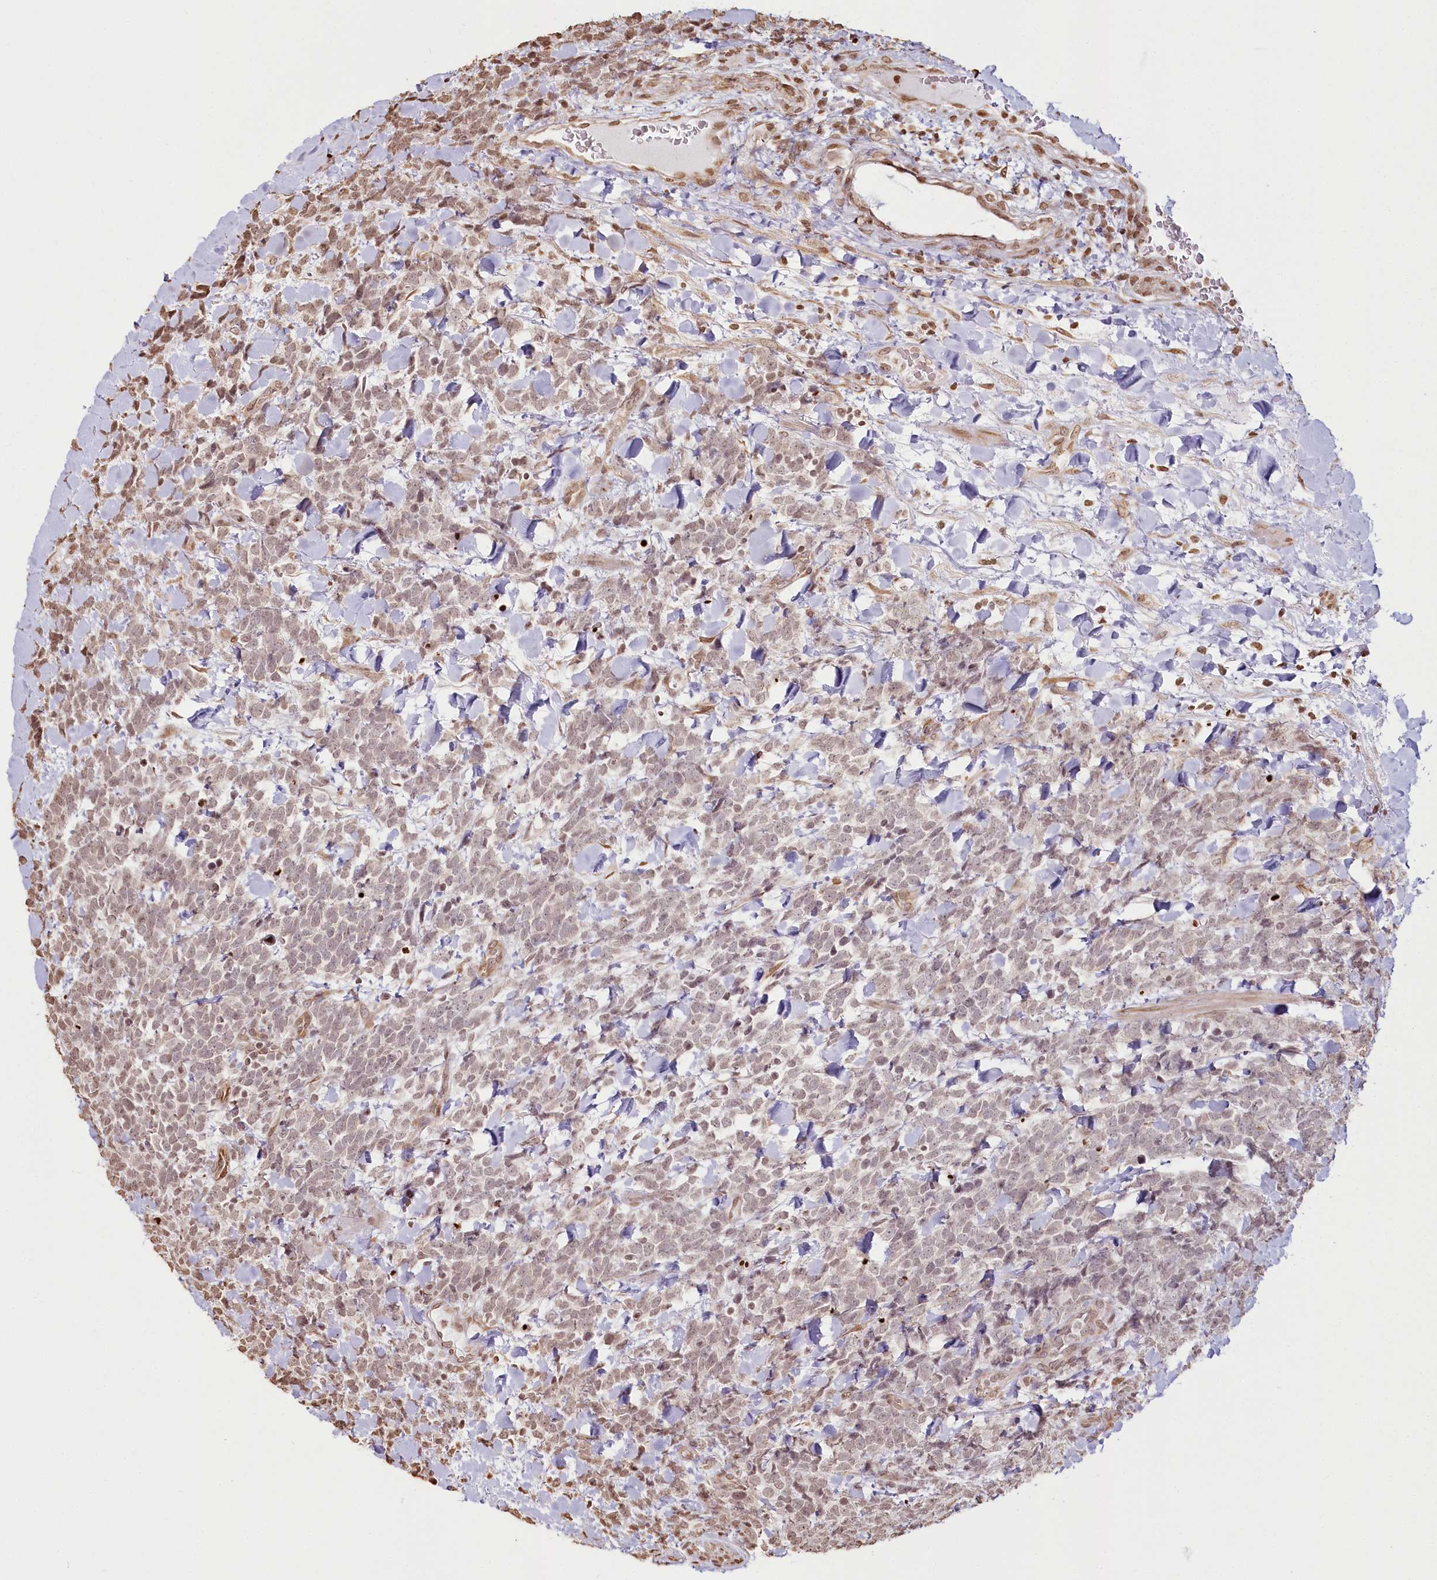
{"staining": {"intensity": "moderate", "quantity": "<25%", "location": "nuclear"}, "tissue": "urothelial cancer", "cell_type": "Tumor cells", "image_type": "cancer", "snomed": [{"axis": "morphology", "description": "Urothelial carcinoma, High grade"}, {"axis": "topography", "description": "Urinary bladder"}], "caption": "Tumor cells exhibit low levels of moderate nuclear expression in about <25% of cells in urothelial cancer. The staining was performed using DAB (3,3'-diaminobenzidine), with brown indicating positive protein expression. Nuclei are stained blue with hematoxylin.", "gene": "FAM13A", "patient": {"sex": "female", "age": 82}}